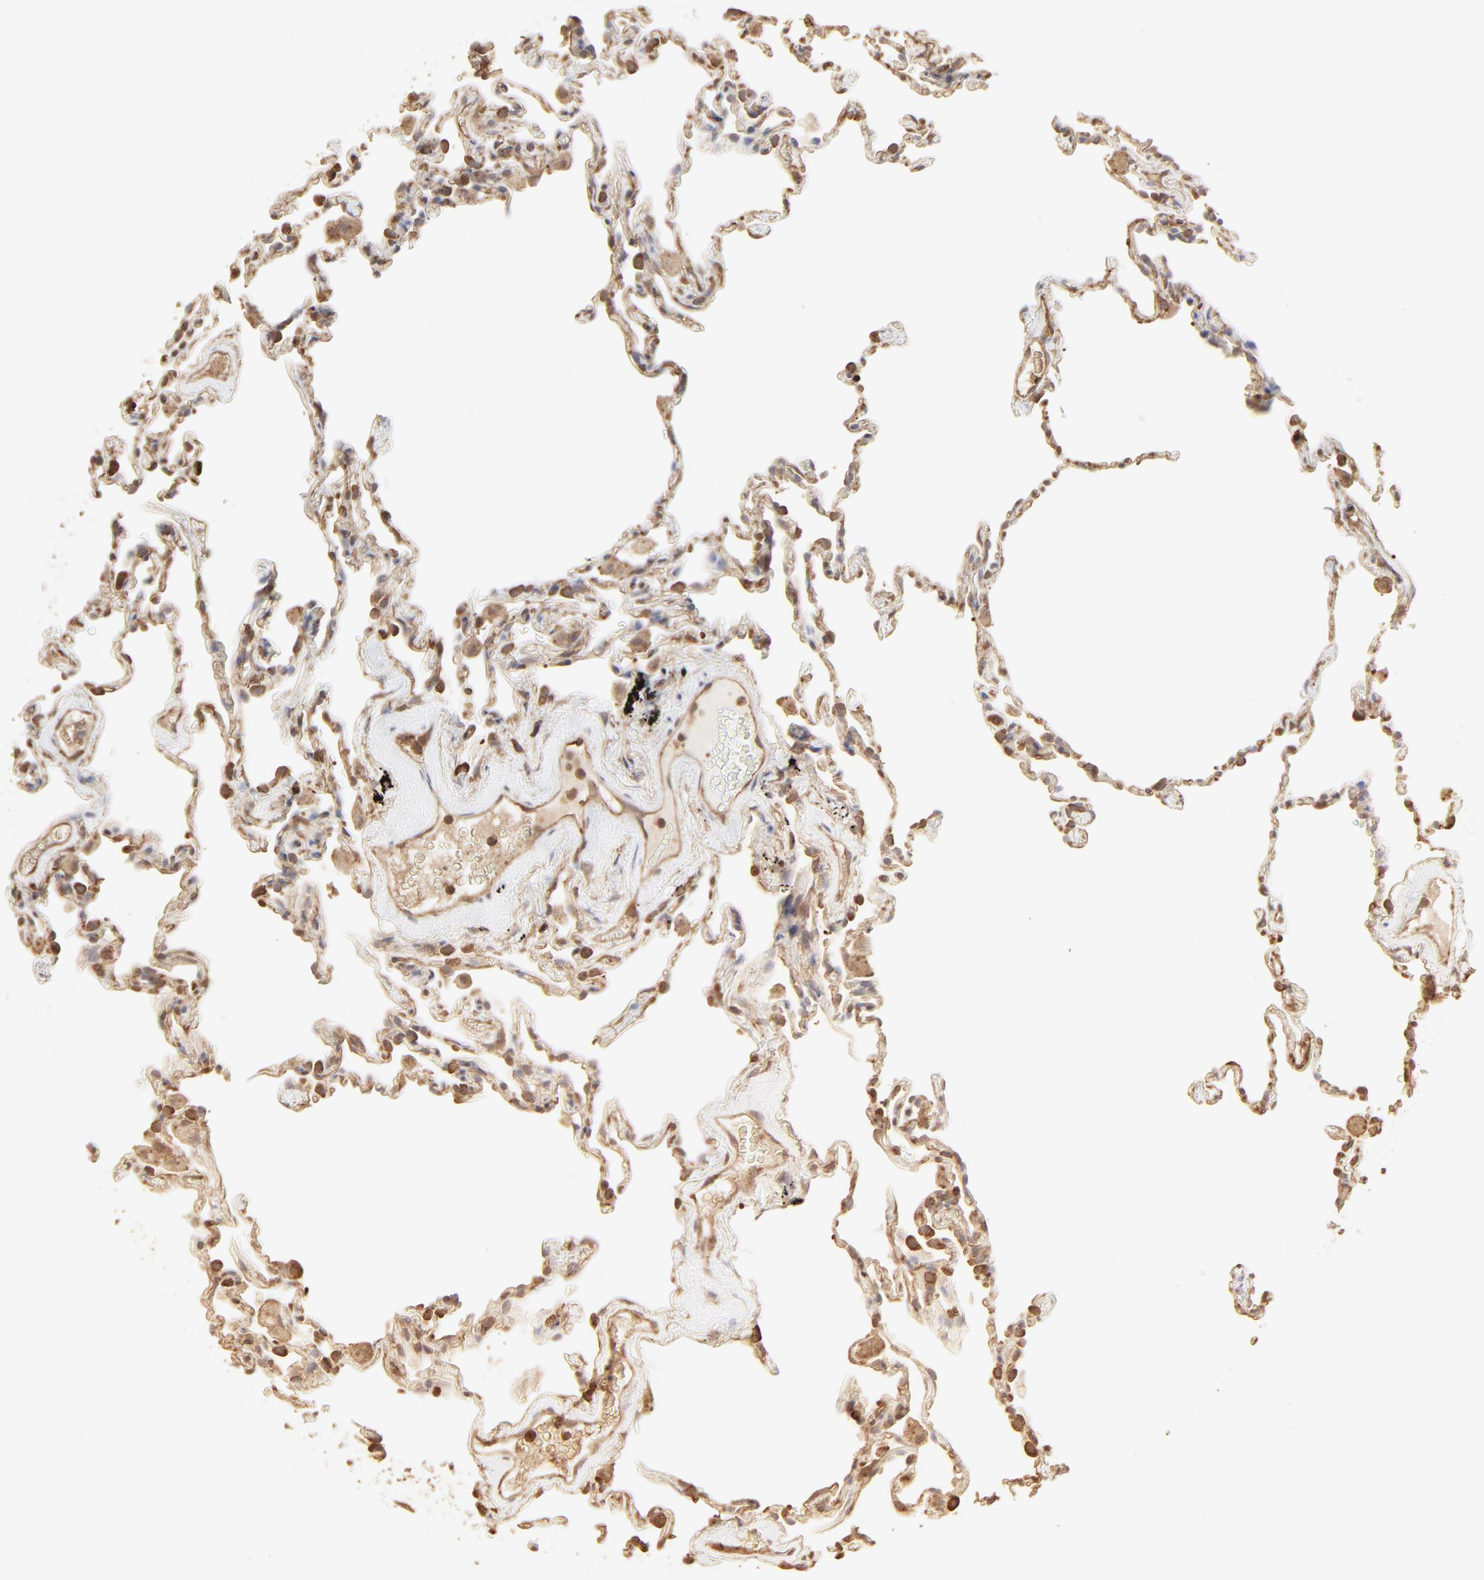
{"staining": {"intensity": "moderate", "quantity": ">75%", "location": "cytoplasmic/membranous"}, "tissue": "lung", "cell_type": "Alveolar cells", "image_type": "normal", "snomed": [{"axis": "morphology", "description": "Normal tissue, NOS"}, {"axis": "morphology", "description": "Soft tissue tumor metastatic"}, {"axis": "topography", "description": "Lung"}], "caption": "Immunohistochemical staining of normal lung reveals >75% levels of moderate cytoplasmic/membranous protein positivity in about >75% of alveolar cells.", "gene": "PPP2CA", "patient": {"sex": "male", "age": 59}}